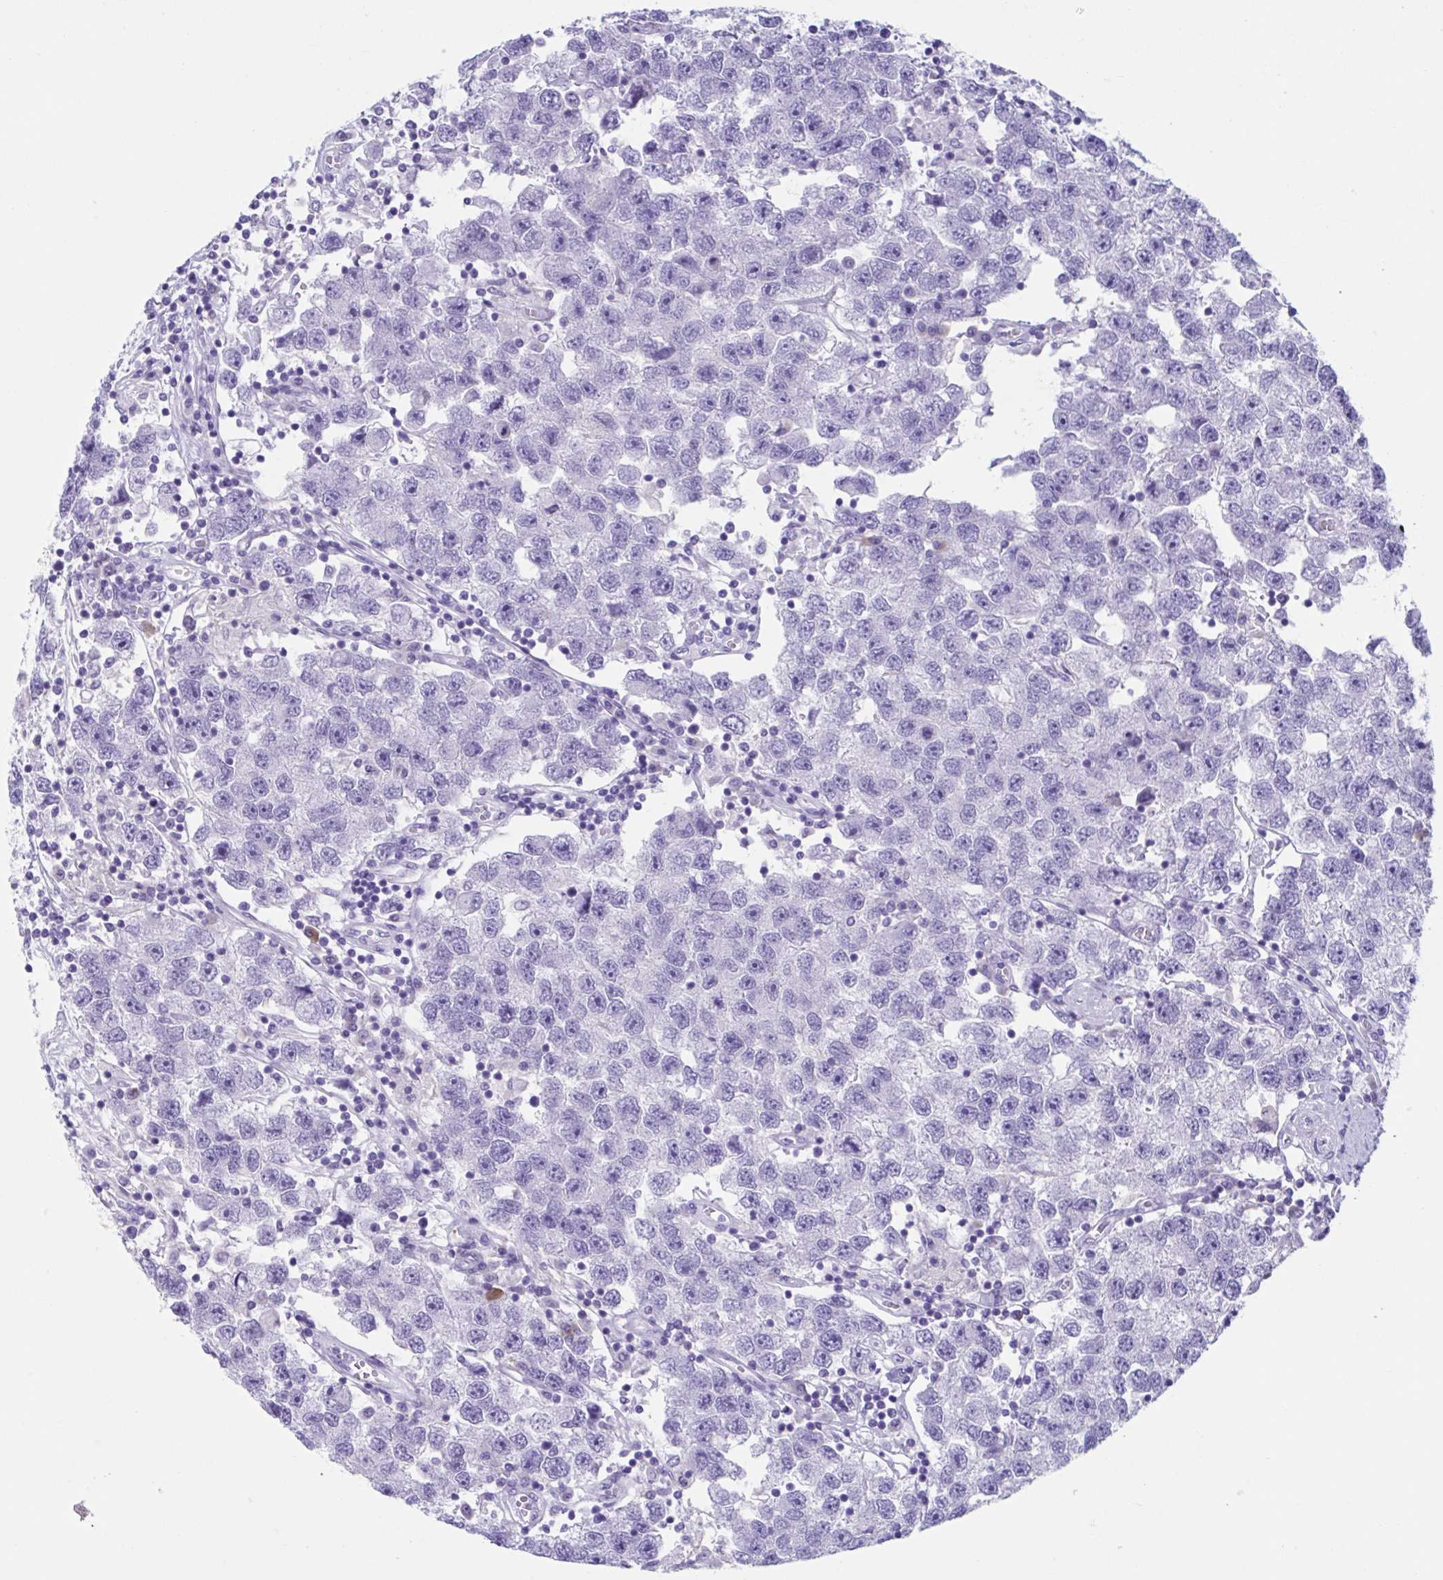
{"staining": {"intensity": "negative", "quantity": "none", "location": "none"}, "tissue": "testis cancer", "cell_type": "Tumor cells", "image_type": "cancer", "snomed": [{"axis": "morphology", "description": "Seminoma, NOS"}, {"axis": "topography", "description": "Testis"}], "caption": "Immunohistochemistry (IHC) of testis cancer demonstrates no expression in tumor cells.", "gene": "USP35", "patient": {"sex": "male", "age": 26}}